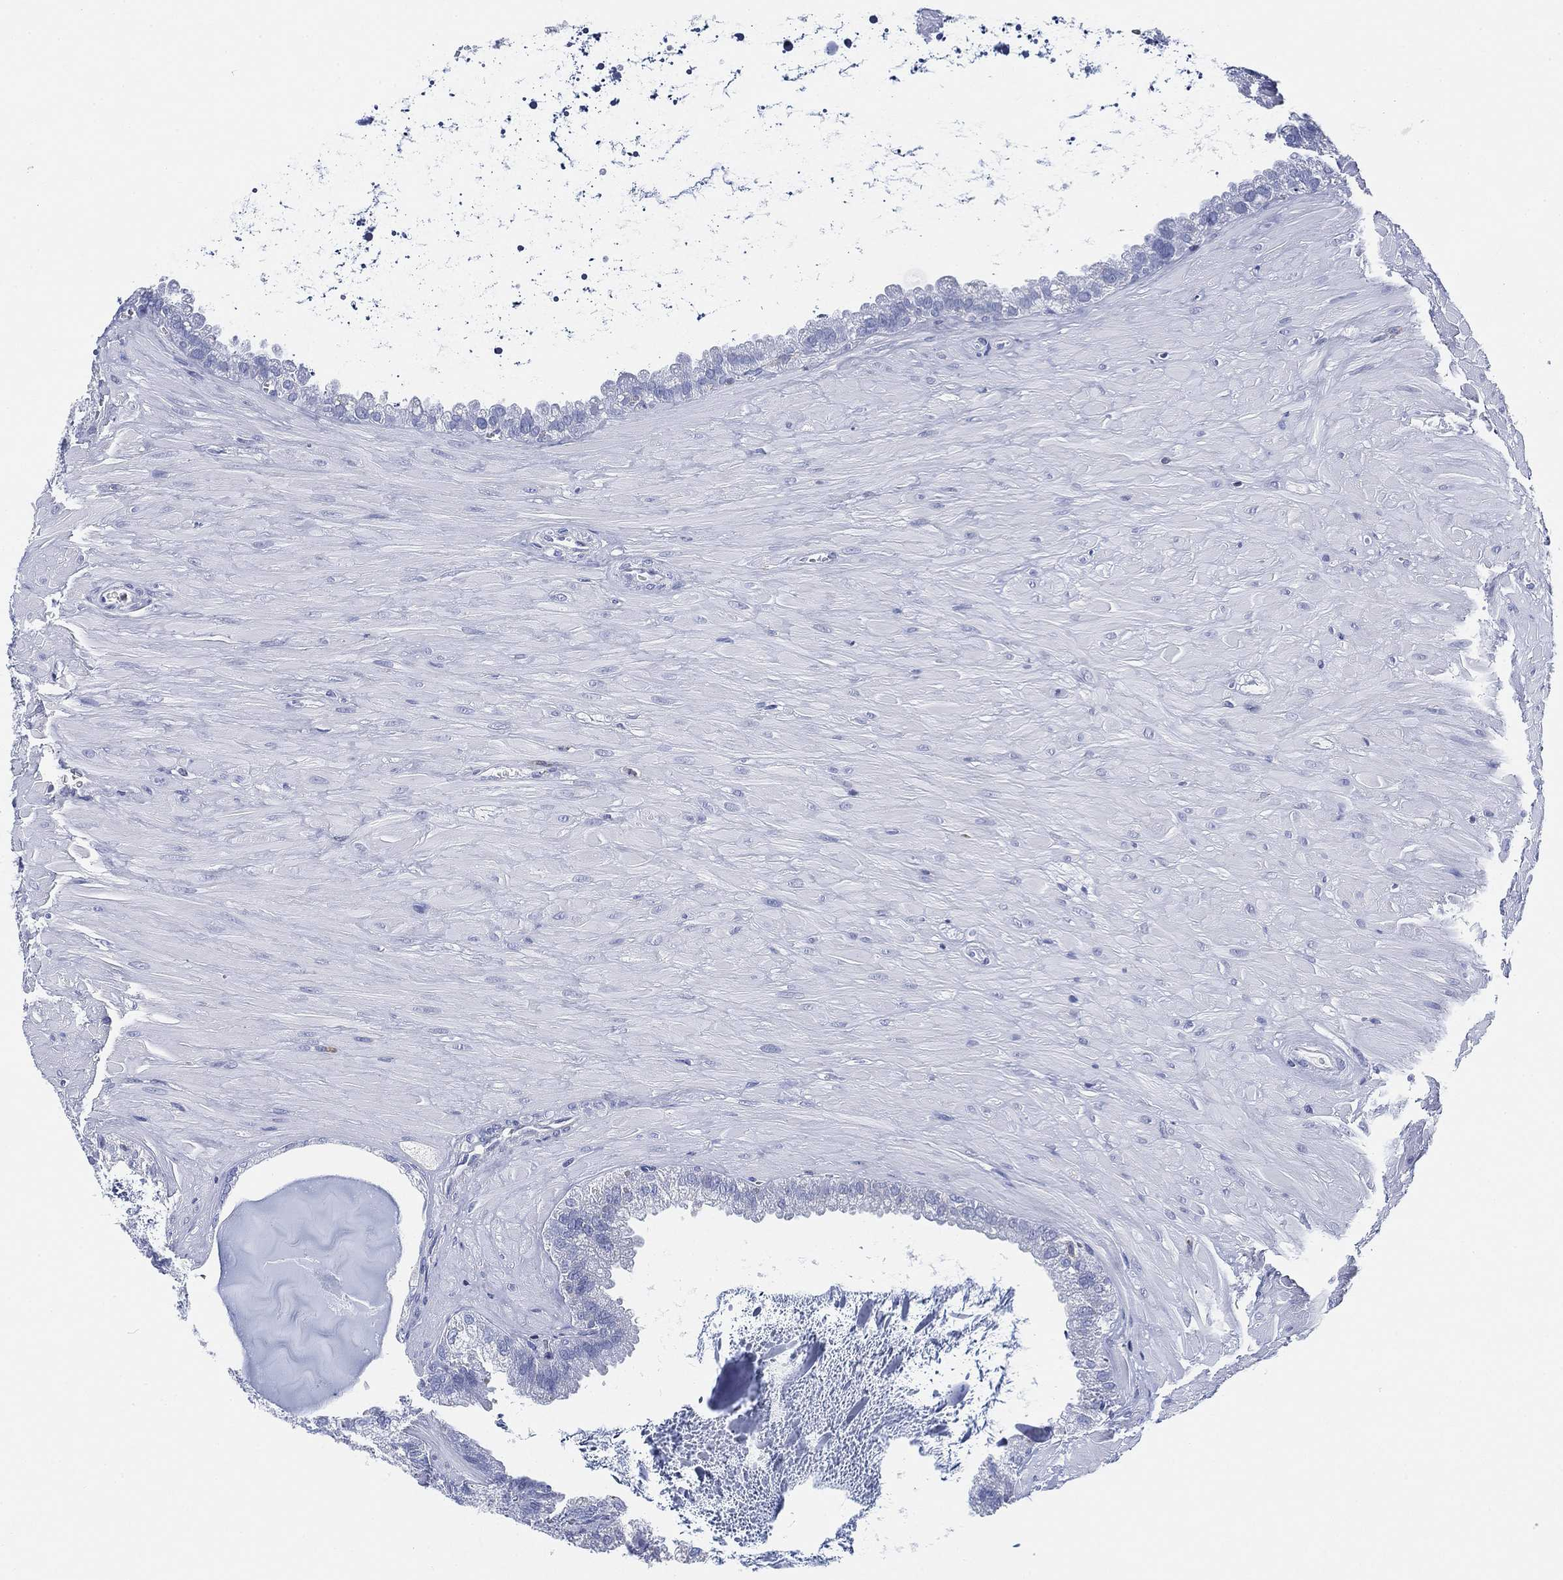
{"staining": {"intensity": "negative", "quantity": "none", "location": "none"}, "tissue": "seminal vesicle", "cell_type": "Glandular cells", "image_type": "normal", "snomed": [{"axis": "morphology", "description": "Normal tissue, NOS"}, {"axis": "topography", "description": "Seminal veicle"}], "caption": "Immunohistochemistry (IHC) micrograph of unremarkable human seminal vesicle stained for a protein (brown), which exhibits no staining in glandular cells. (DAB immunohistochemistry (IHC) visualized using brightfield microscopy, high magnification).", "gene": "FYB1", "patient": {"sex": "male", "age": 57}}